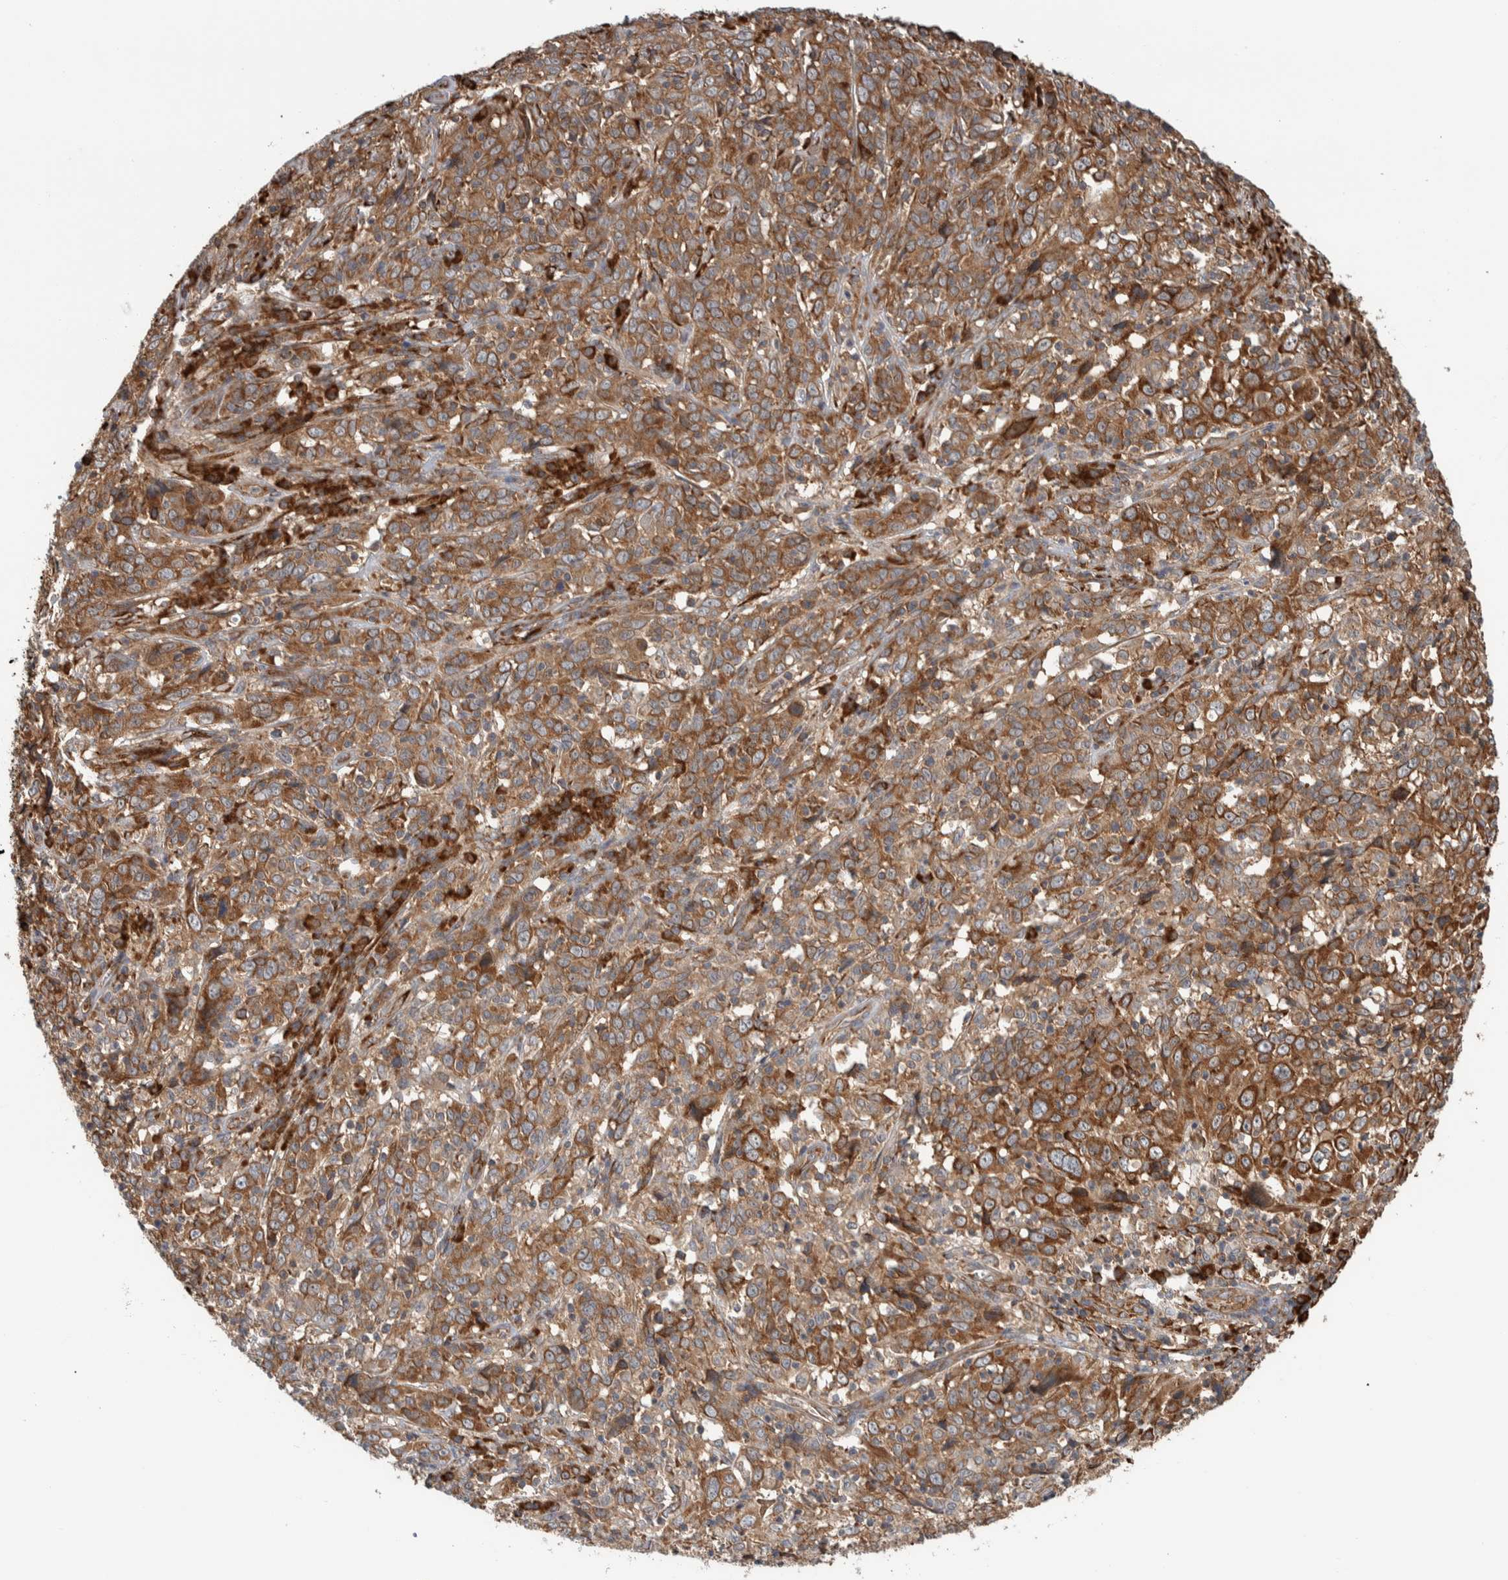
{"staining": {"intensity": "moderate", "quantity": ">75%", "location": "cytoplasmic/membranous"}, "tissue": "cervical cancer", "cell_type": "Tumor cells", "image_type": "cancer", "snomed": [{"axis": "morphology", "description": "Squamous cell carcinoma, NOS"}, {"axis": "topography", "description": "Cervix"}], "caption": "Cervical cancer (squamous cell carcinoma) stained for a protein shows moderate cytoplasmic/membranous positivity in tumor cells.", "gene": "EIF3H", "patient": {"sex": "female", "age": 46}}